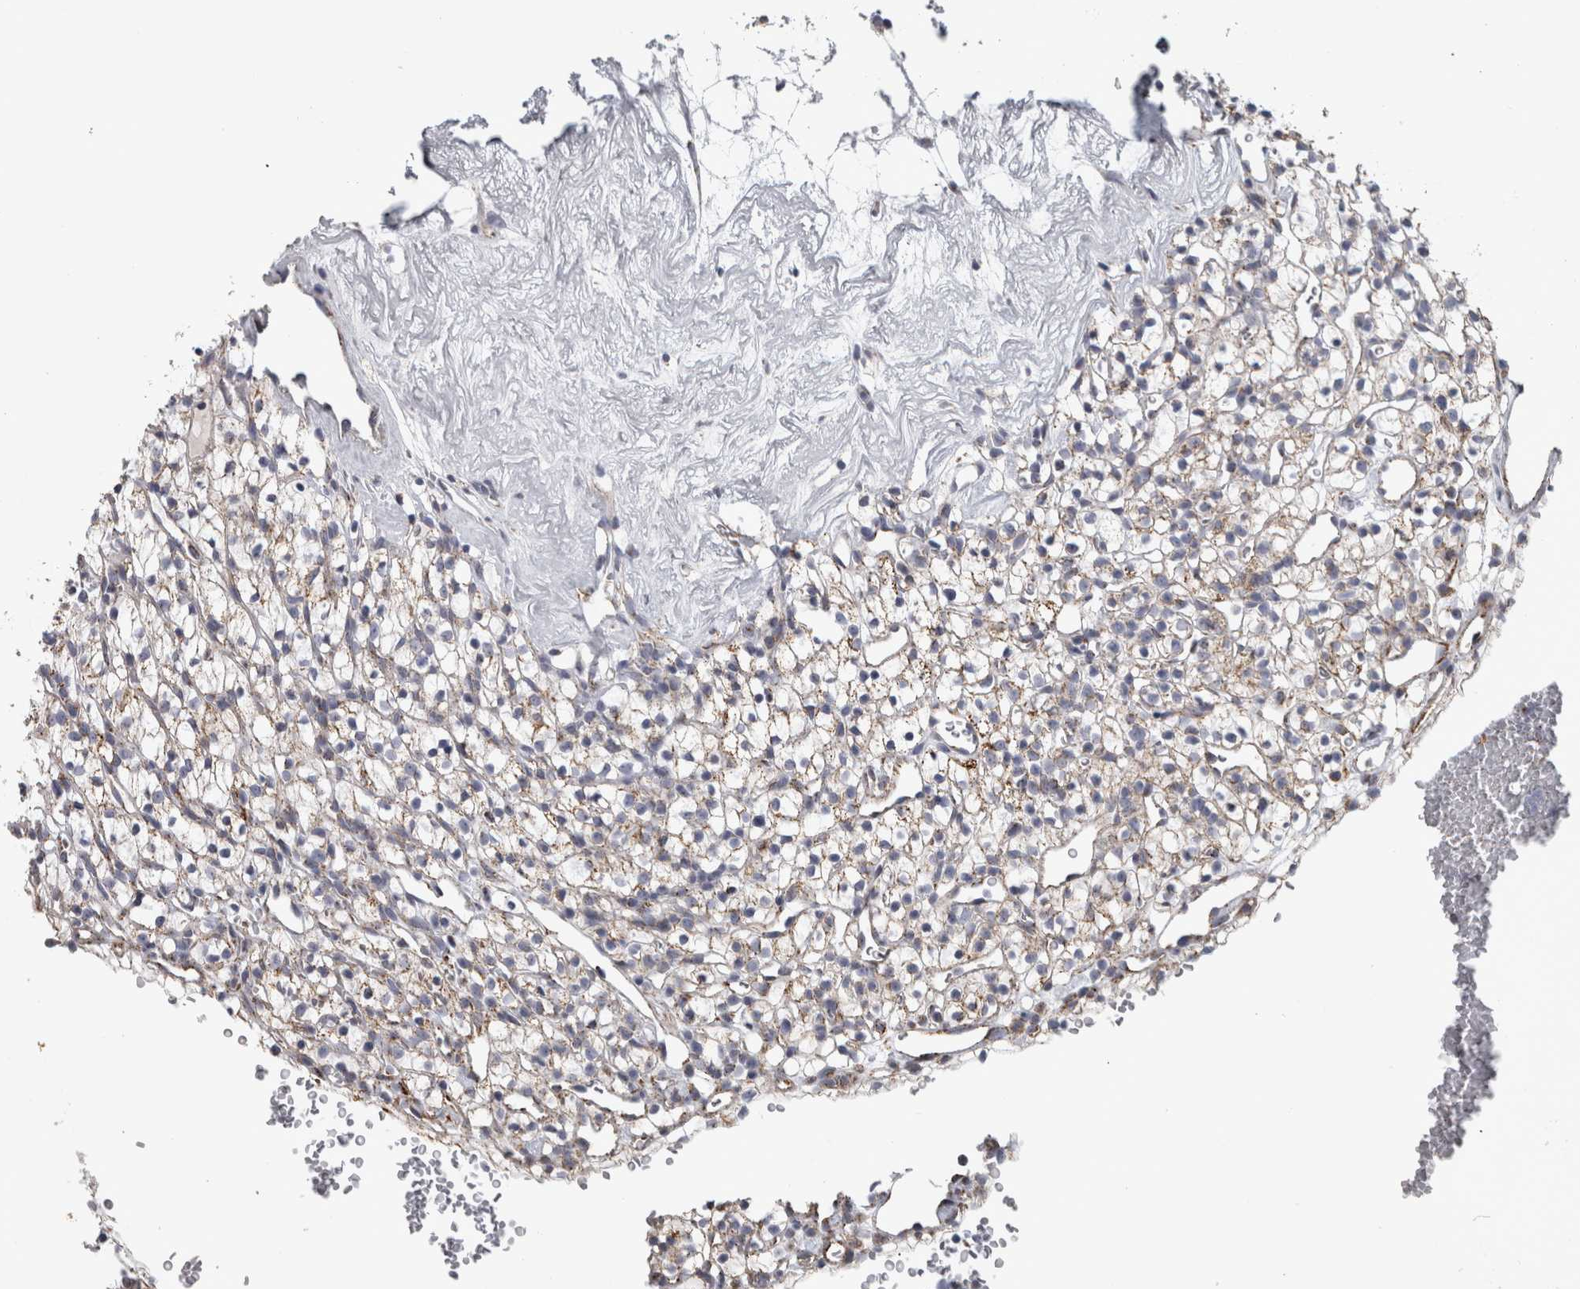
{"staining": {"intensity": "weak", "quantity": ">75%", "location": "cytoplasmic/membranous"}, "tissue": "renal cancer", "cell_type": "Tumor cells", "image_type": "cancer", "snomed": [{"axis": "morphology", "description": "Adenocarcinoma, NOS"}, {"axis": "topography", "description": "Kidney"}], "caption": "The photomicrograph reveals immunohistochemical staining of renal adenocarcinoma. There is weak cytoplasmic/membranous expression is present in approximately >75% of tumor cells. (DAB (3,3'-diaminobenzidine) = brown stain, brightfield microscopy at high magnification).", "gene": "DBT", "patient": {"sex": "female", "age": 57}}